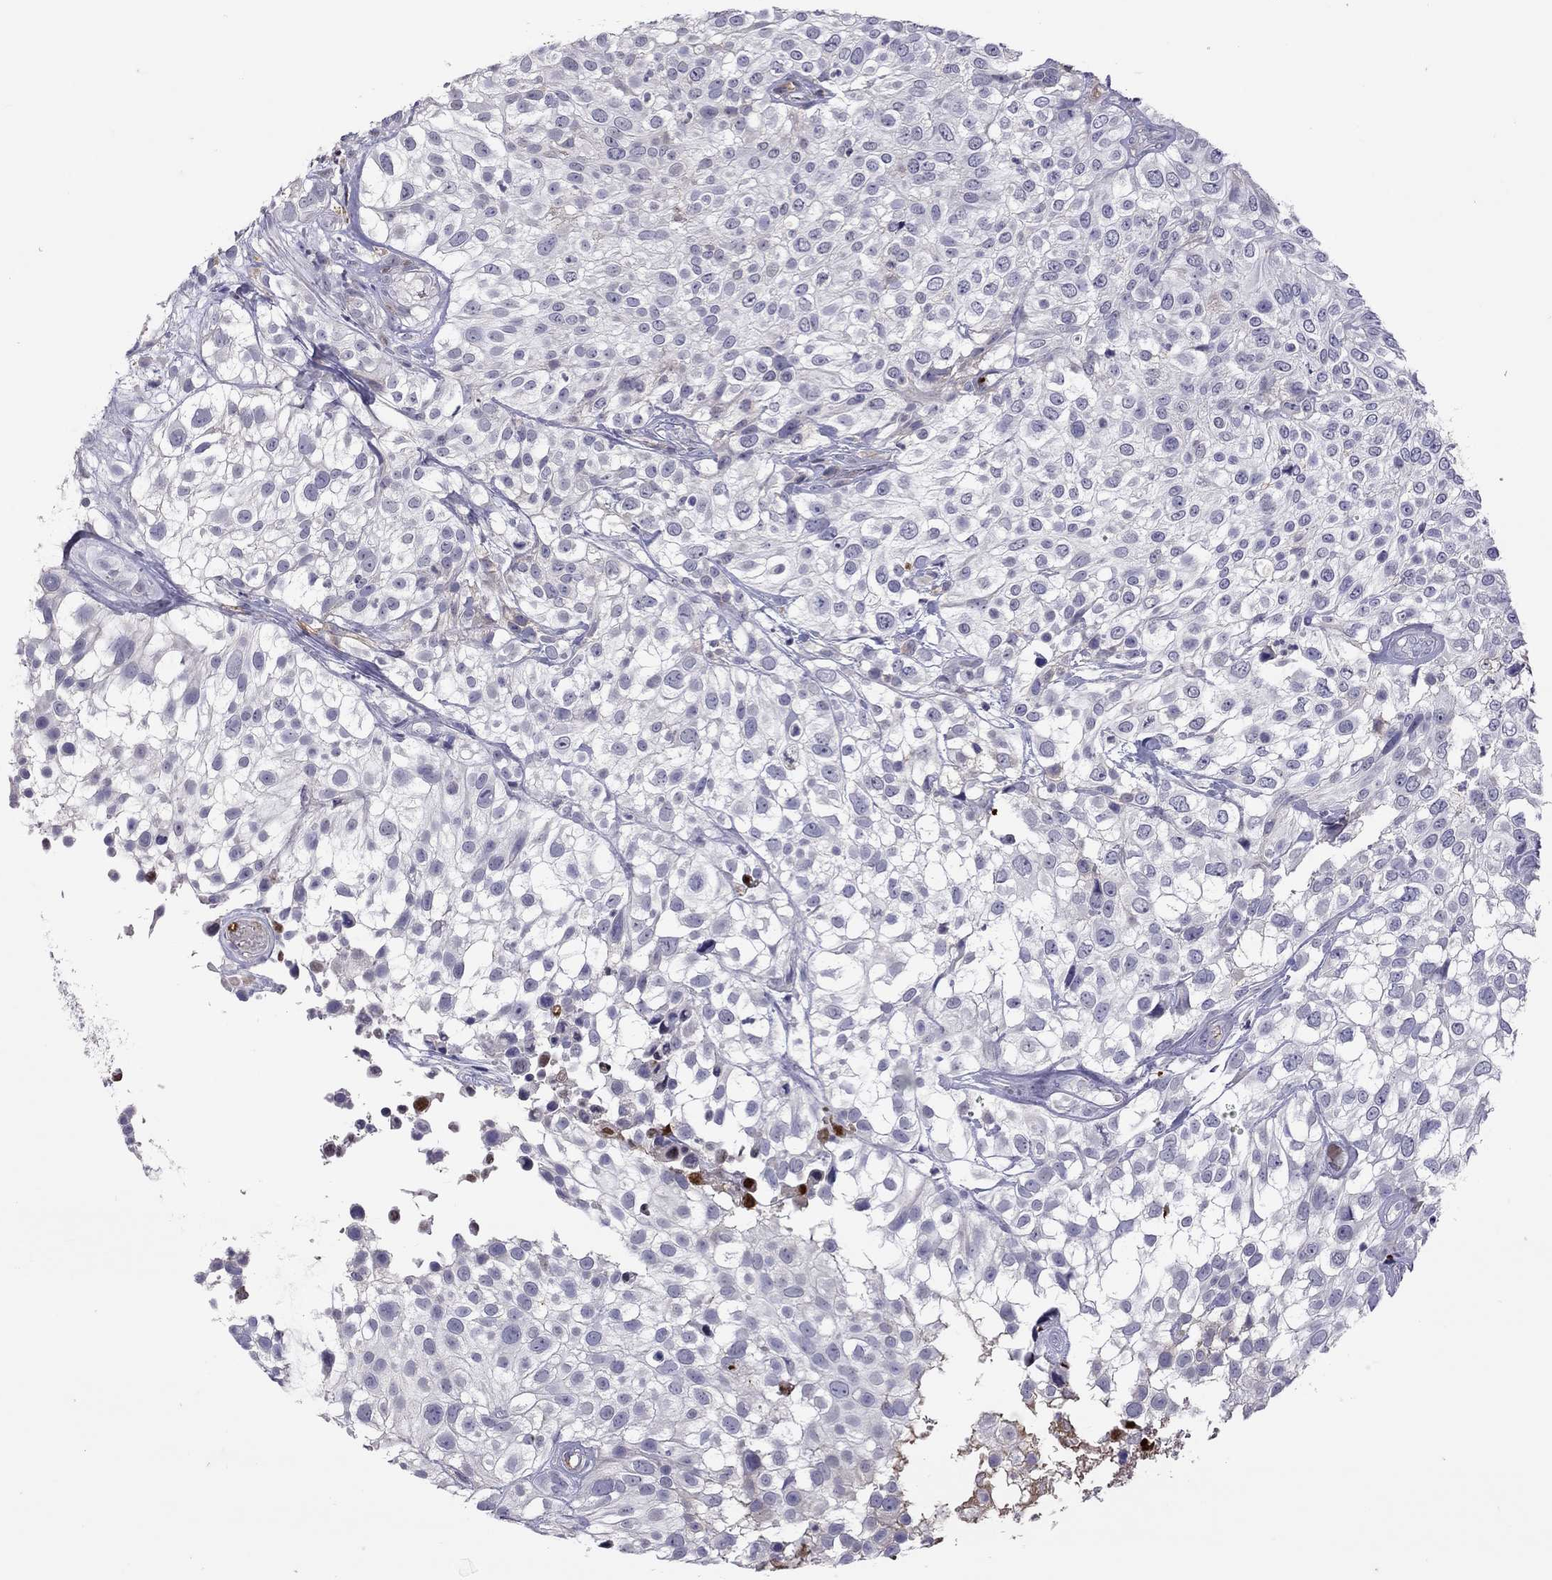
{"staining": {"intensity": "negative", "quantity": "none", "location": "none"}, "tissue": "urothelial cancer", "cell_type": "Tumor cells", "image_type": "cancer", "snomed": [{"axis": "morphology", "description": "Urothelial carcinoma, High grade"}, {"axis": "topography", "description": "Urinary bladder"}], "caption": "IHC photomicrograph of urothelial cancer stained for a protein (brown), which displays no staining in tumor cells.", "gene": "SERPINA3", "patient": {"sex": "male", "age": 56}}